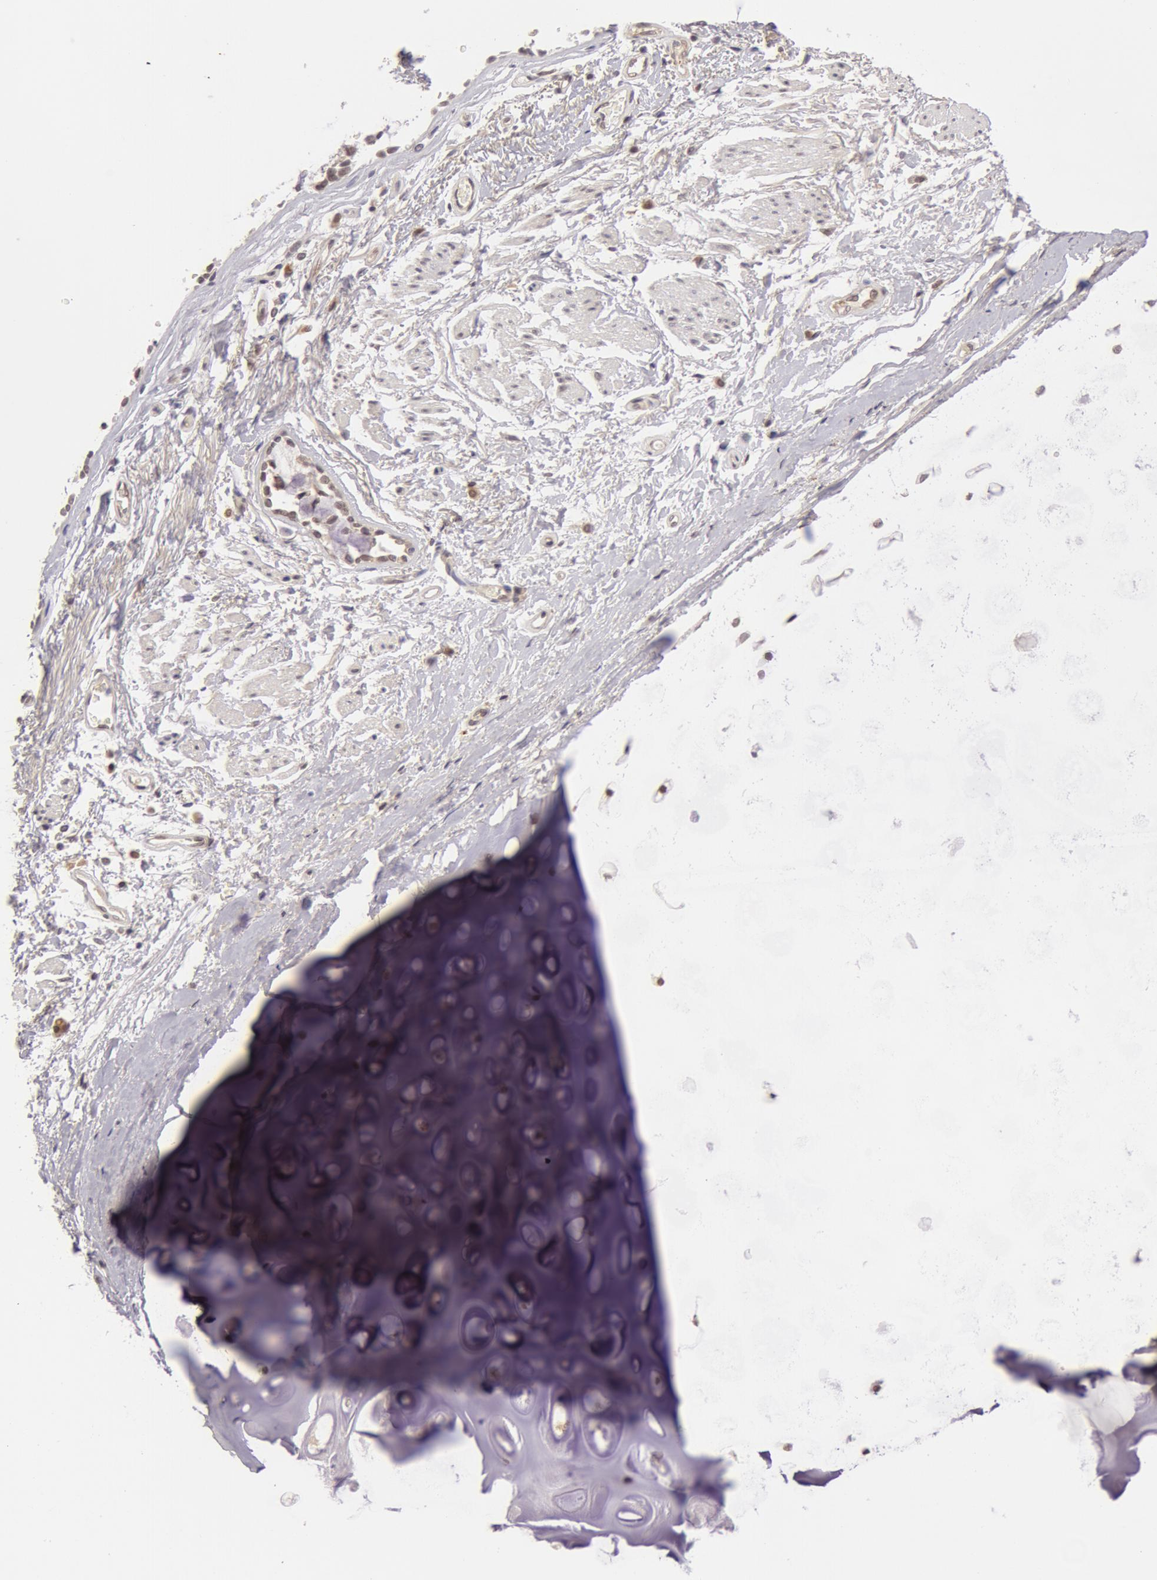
{"staining": {"intensity": "negative", "quantity": "none", "location": "none"}, "tissue": "adipose tissue", "cell_type": "Adipocytes", "image_type": "normal", "snomed": [{"axis": "morphology", "description": "Normal tissue, NOS"}, {"axis": "topography", "description": "Cartilage tissue"}, {"axis": "topography", "description": "Lung"}], "caption": "Immunohistochemistry of normal adipose tissue exhibits no staining in adipocytes. (Brightfield microscopy of DAB immunohistochemistry (IHC) at high magnification).", "gene": "SYTL4", "patient": {"sex": "male", "age": 65}}